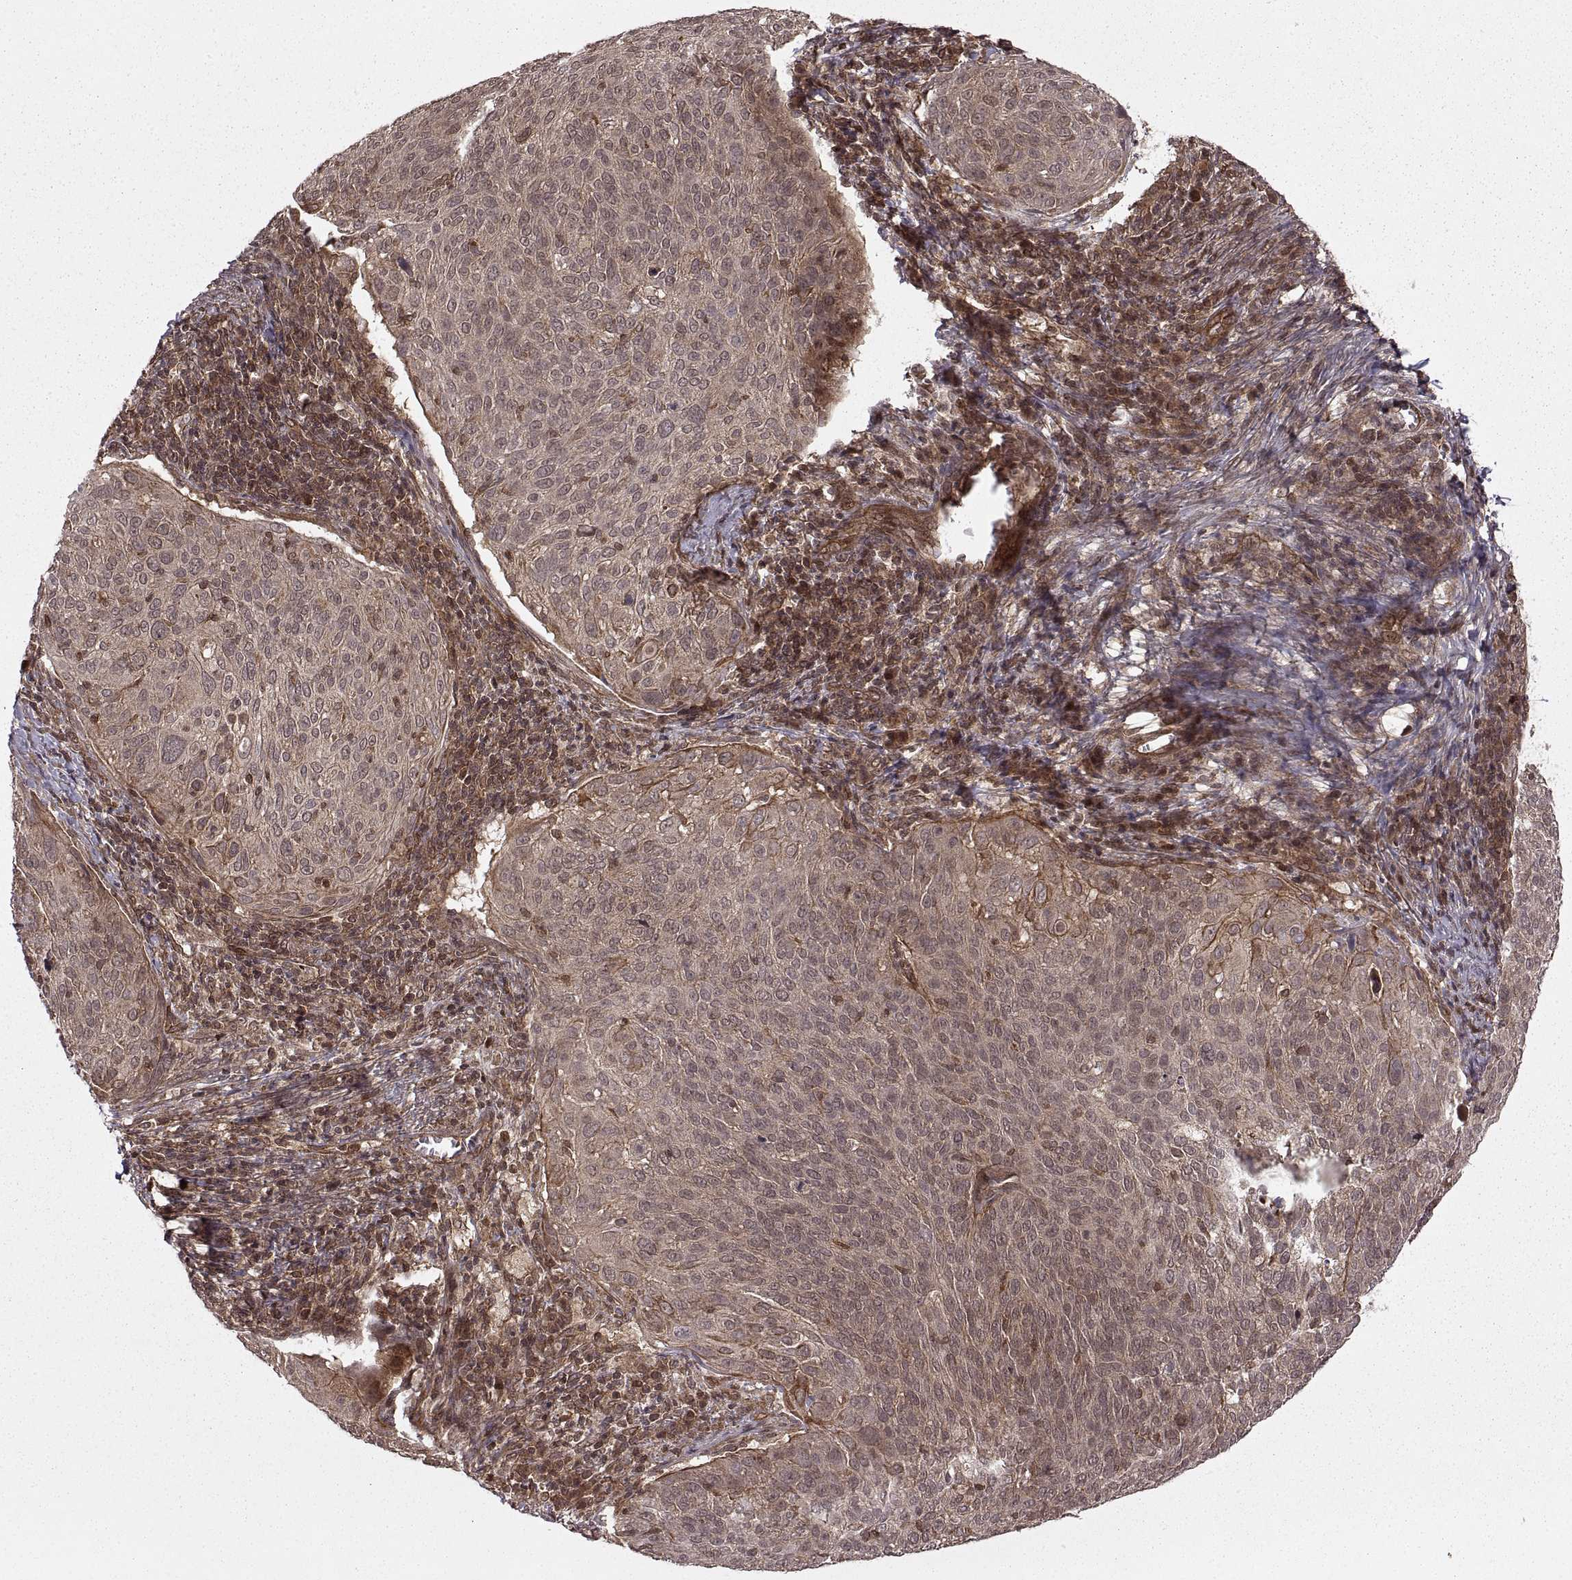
{"staining": {"intensity": "weak", "quantity": "25%-75%", "location": "cytoplasmic/membranous"}, "tissue": "cervical cancer", "cell_type": "Tumor cells", "image_type": "cancer", "snomed": [{"axis": "morphology", "description": "Squamous cell carcinoma, NOS"}, {"axis": "topography", "description": "Cervix"}], "caption": "Protein staining of cervical cancer (squamous cell carcinoma) tissue displays weak cytoplasmic/membranous staining in approximately 25%-75% of tumor cells.", "gene": "DEDD", "patient": {"sex": "female", "age": 39}}